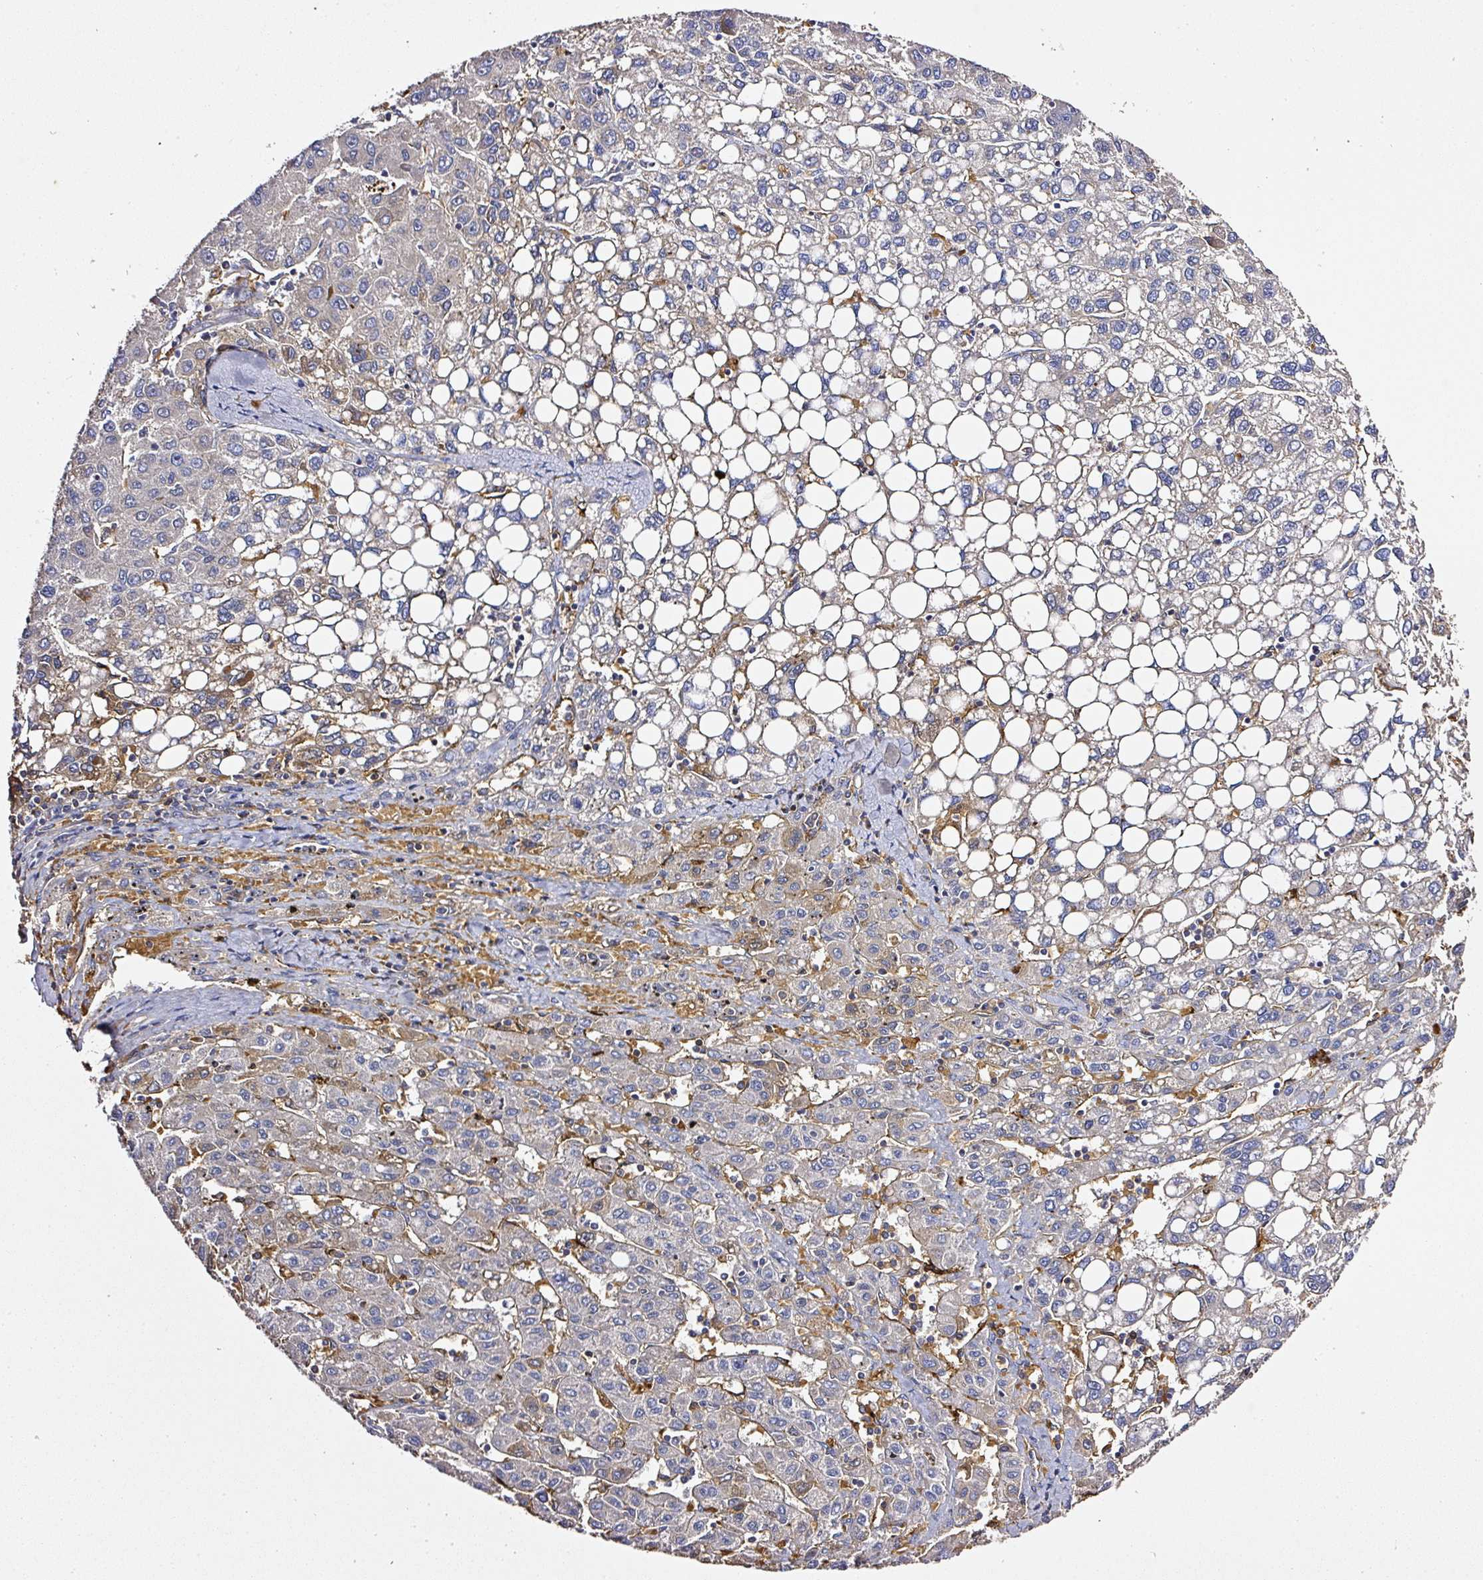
{"staining": {"intensity": "weak", "quantity": "25%-75%", "location": "cytoplasmic/membranous"}, "tissue": "liver cancer", "cell_type": "Tumor cells", "image_type": "cancer", "snomed": [{"axis": "morphology", "description": "Carcinoma, Hepatocellular, NOS"}, {"axis": "topography", "description": "Liver"}], "caption": "The histopathology image demonstrates immunohistochemical staining of liver cancer (hepatocellular carcinoma). There is weak cytoplasmic/membranous positivity is appreciated in about 25%-75% of tumor cells. (DAB (3,3'-diaminobenzidine) IHC with brightfield microscopy, high magnification).", "gene": "ZNF513", "patient": {"sex": "female", "age": 82}}